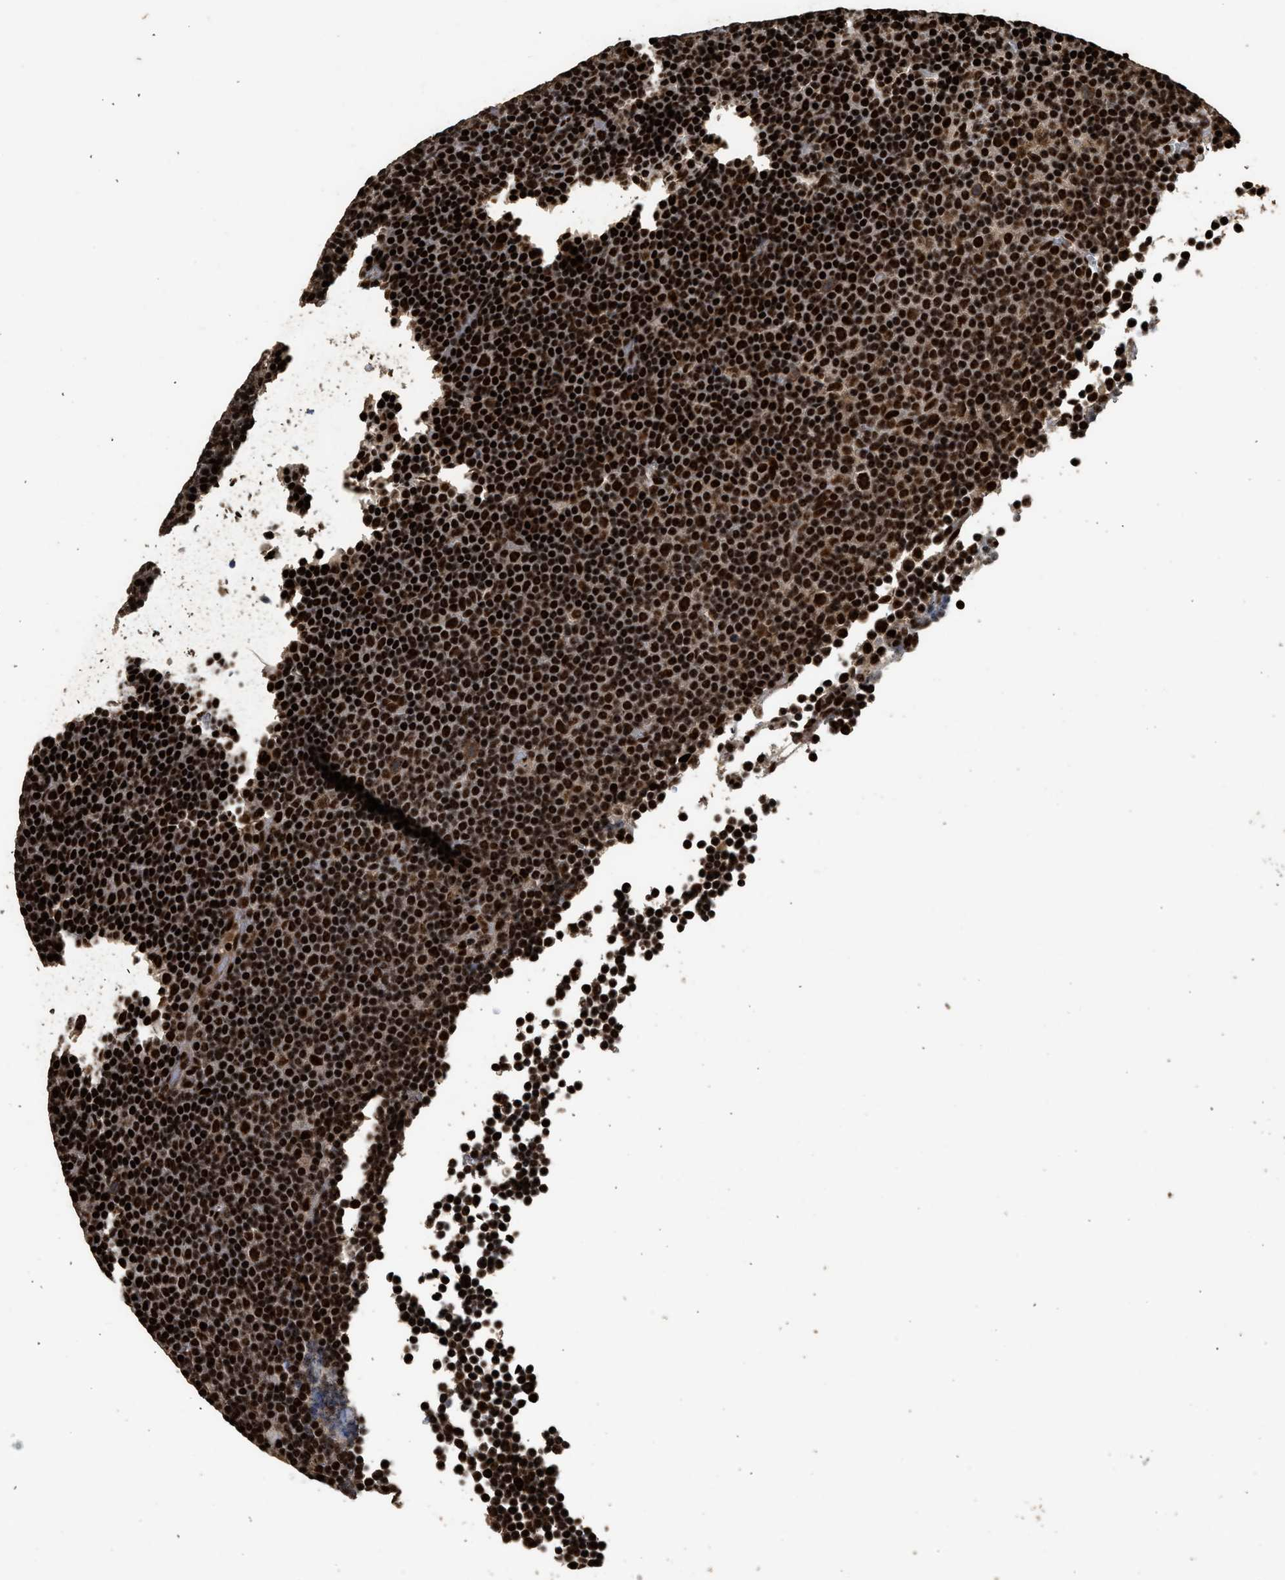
{"staining": {"intensity": "strong", "quantity": ">75%", "location": "nuclear"}, "tissue": "lymphoma", "cell_type": "Tumor cells", "image_type": "cancer", "snomed": [{"axis": "morphology", "description": "Malignant lymphoma, non-Hodgkin's type, Low grade"}, {"axis": "topography", "description": "Lymph node"}], "caption": "High-magnification brightfield microscopy of lymphoma stained with DAB (brown) and counterstained with hematoxylin (blue). tumor cells exhibit strong nuclear expression is identified in about>75% of cells.", "gene": "PPP4R3B", "patient": {"sex": "female", "age": 67}}